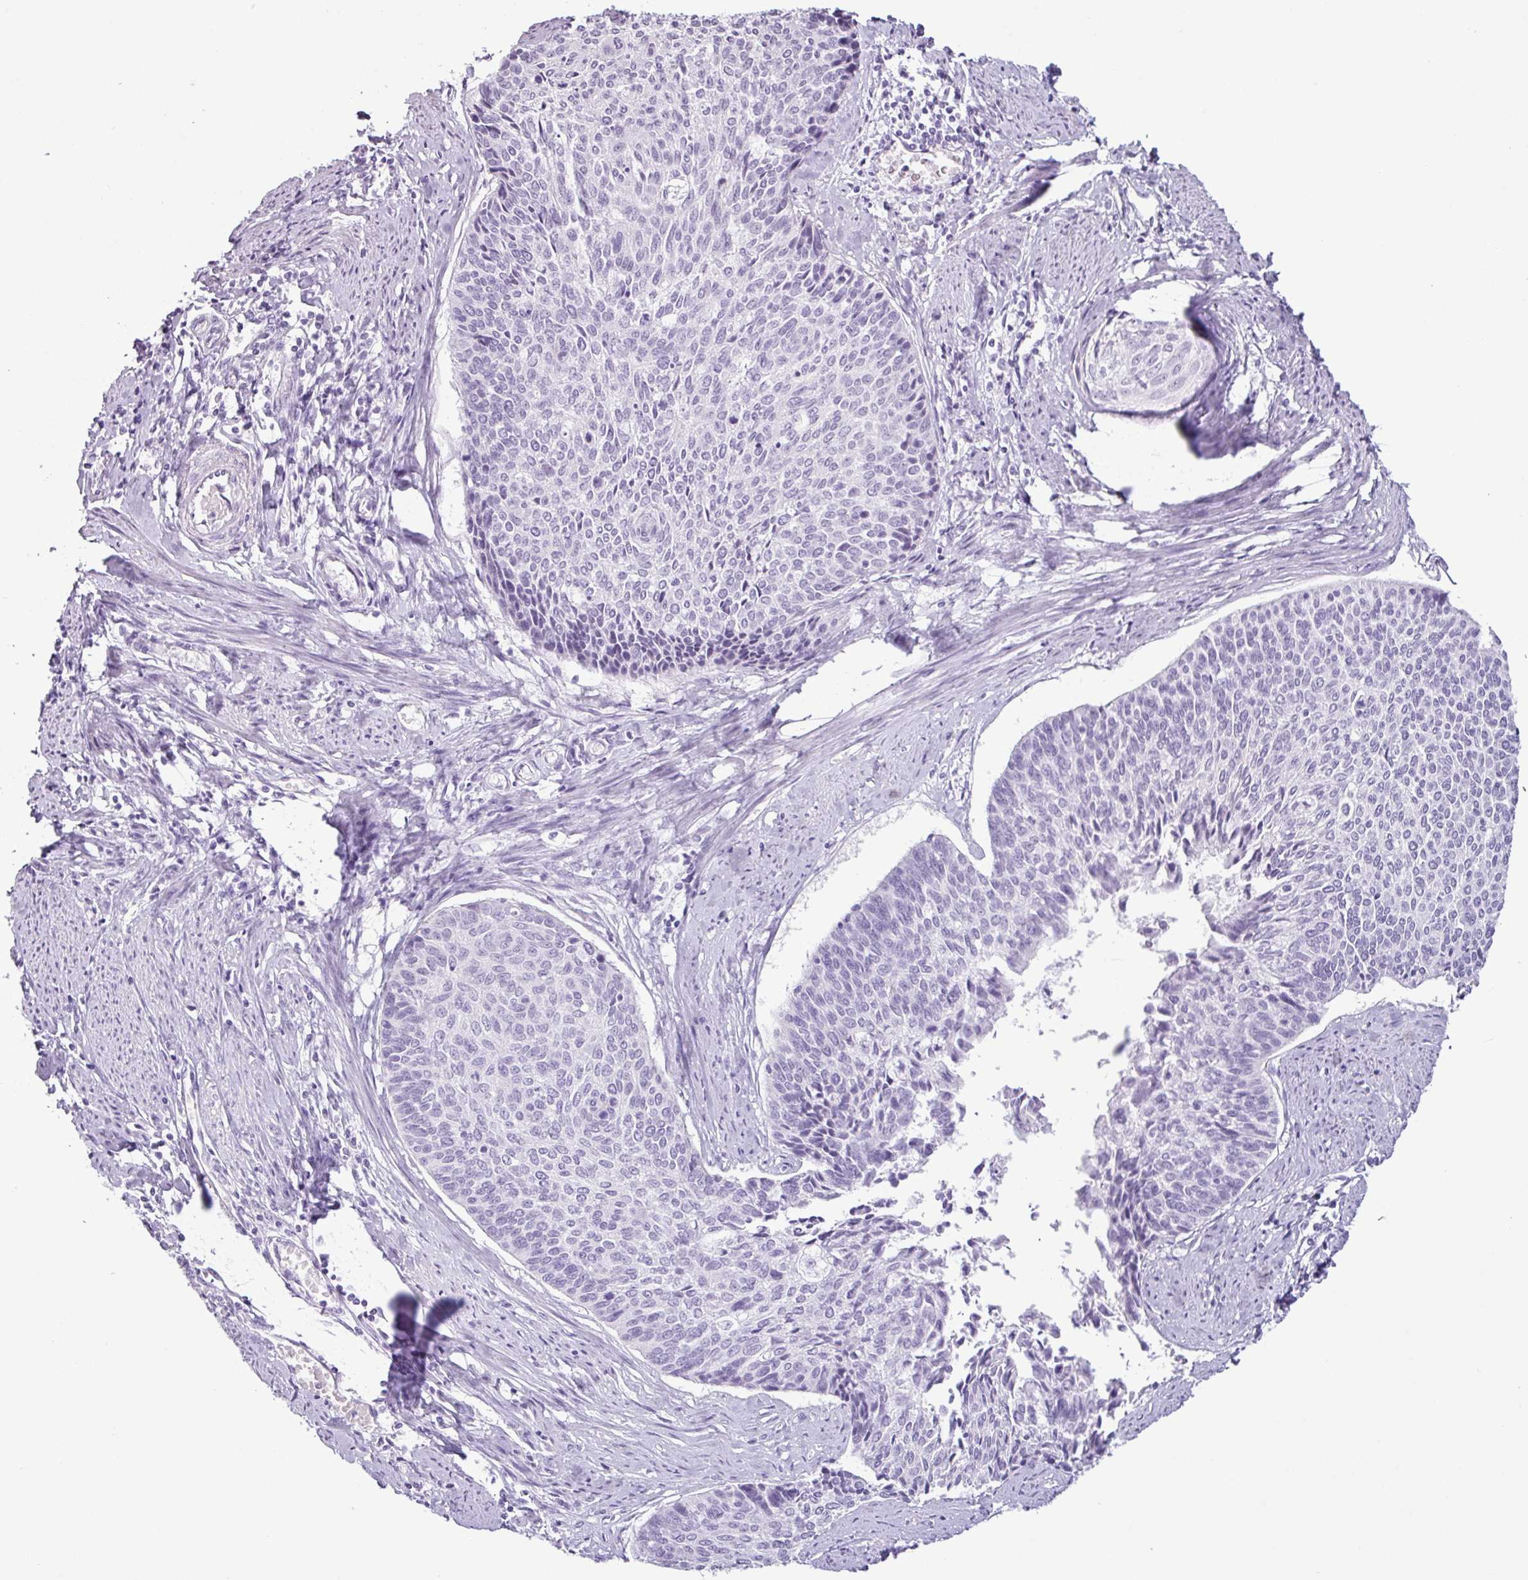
{"staining": {"intensity": "negative", "quantity": "none", "location": "none"}, "tissue": "cervical cancer", "cell_type": "Tumor cells", "image_type": "cancer", "snomed": [{"axis": "morphology", "description": "Squamous cell carcinoma, NOS"}, {"axis": "topography", "description": "Cervix"}], "caption": "Immunohistochemistry (IHC) image of human squamous cell carcinoma (cervical) stained for a protein (brown), which shows no expression in tumor cells. The staining is performed using DAB (3,3'-diaminobenzidine) brown chromogen with nuclei counter-stained in using hematoxylin.", "gene": "SCT", "patient": {"sex": "female", "age": 55}}